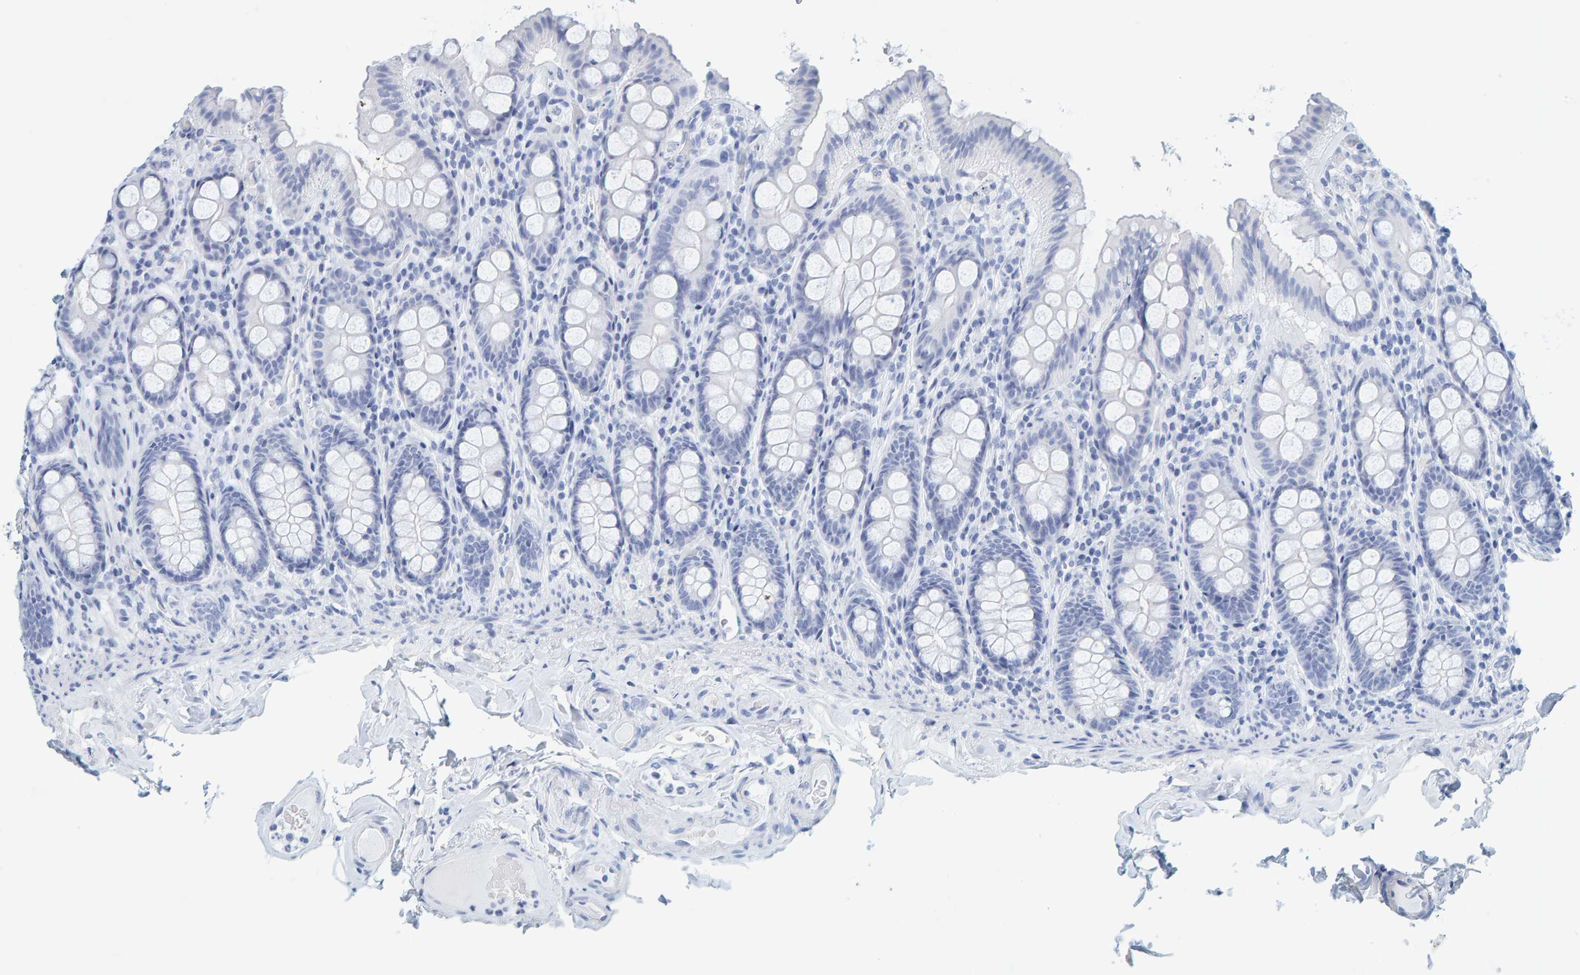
{"staining": {"intensity": "negative", "quantity": "none", "location": "none"}, "tissue": "colon", "cell_type": "Endothelial cells", "image_type": "normal", "snomed": [{"axis": "morphology", "description": "Normal tissue, NOS"}, {"axis": "topography", "description": "Colon"}, {"axis": "topography", "description": "Peripheral nerve tissue"}], "caption": "Unremarkable colon was stained to show a protein in brown. There is no significant positivity in endothelial cells. Brightfield microscopy of immunohistochemistry (IHC) stained with DAB (brown) and hematoxylin (blue), captured at high magnification.", "gene": "SFTPC", "patient": {"sex": "female", "age": 61}}